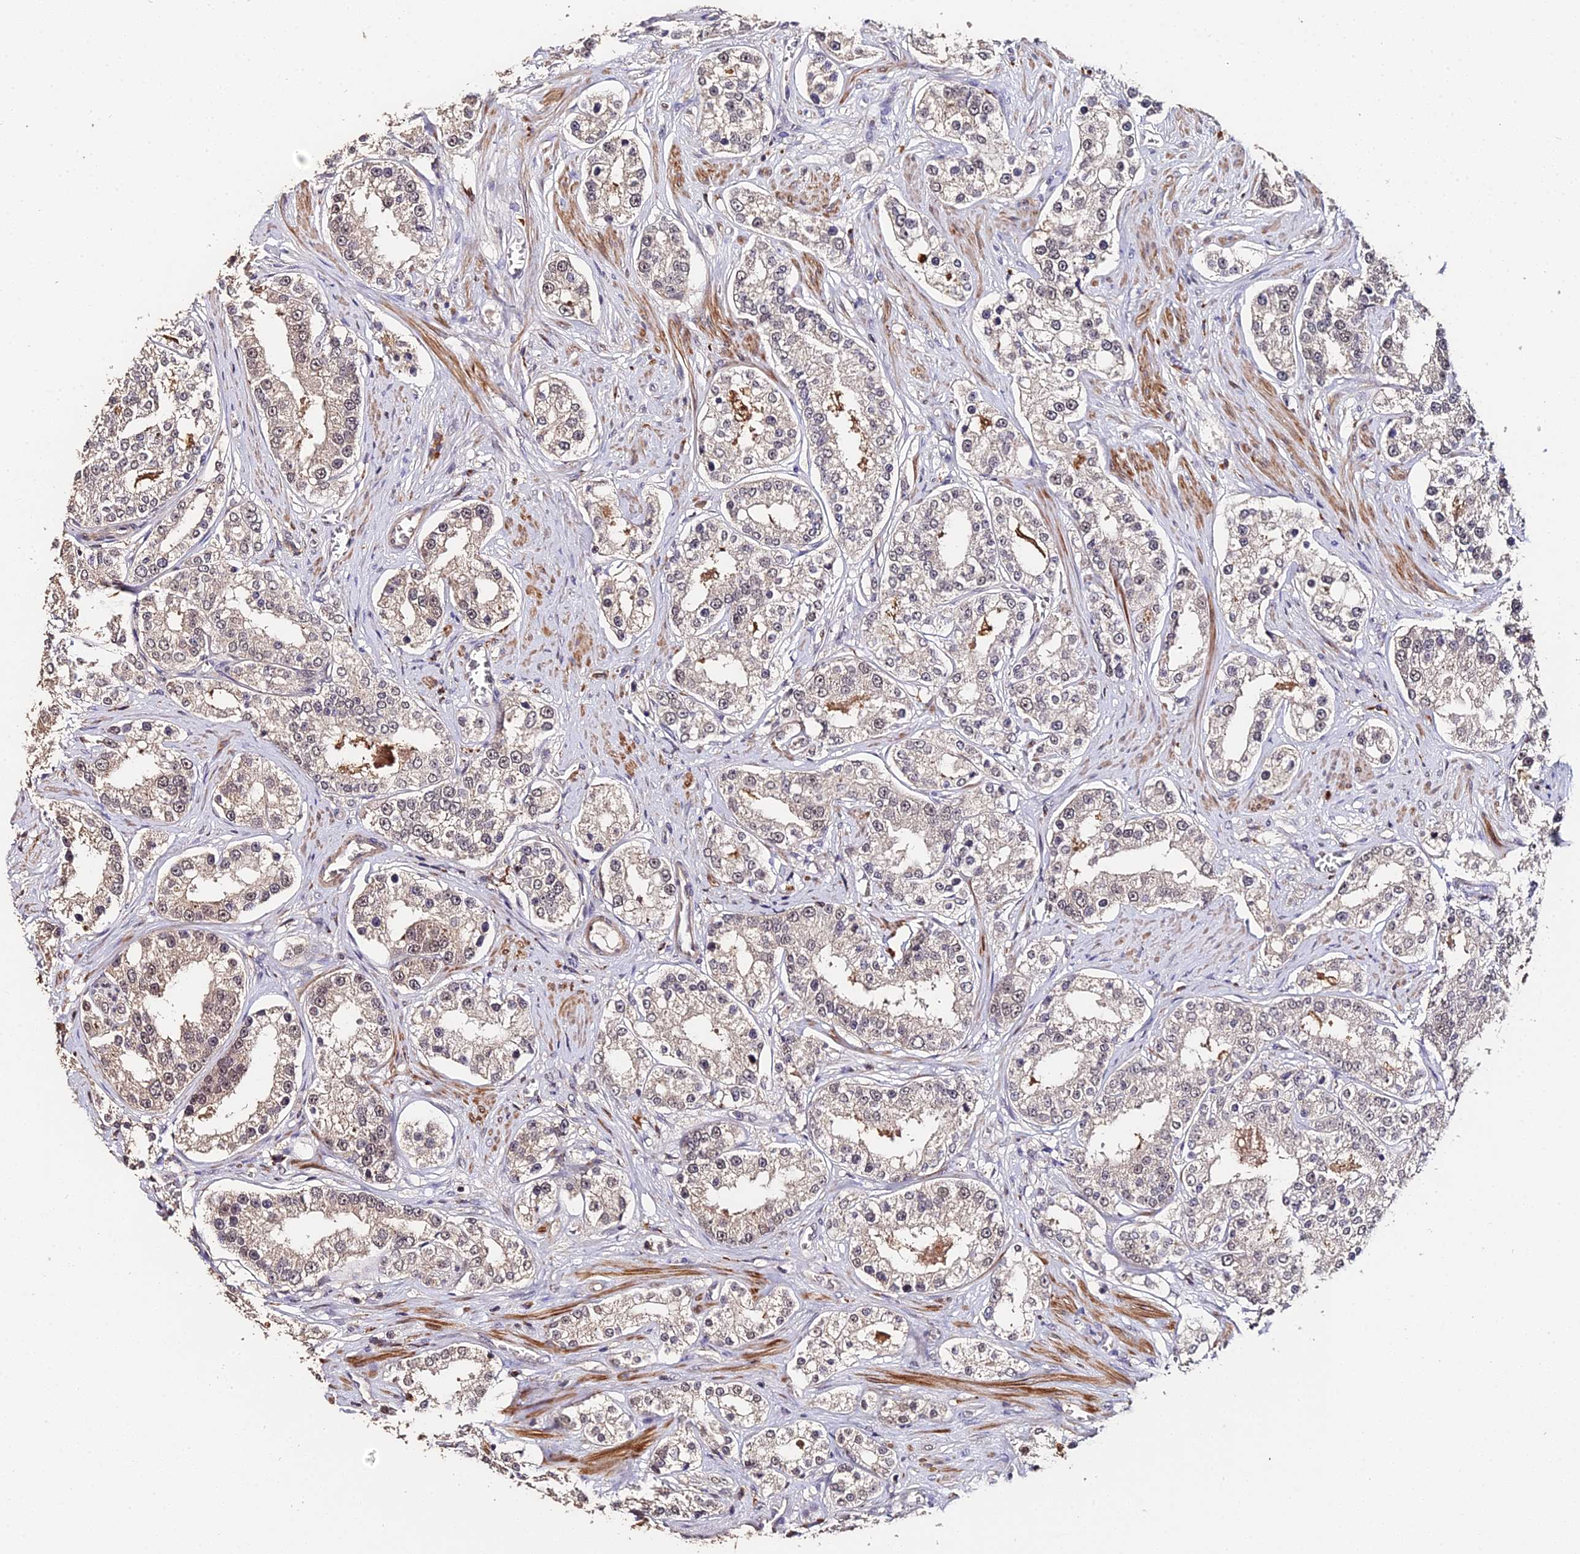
{"staining": {"intensity": "weak", "quantity": "25%-75%", "location": "cytoplasmic/membranous,nuclear"}, "tissue": "prostate cancer", "cell_type": "Tumor cells", "image_type": "cancer", "snomed": [{"axis": "morphology", "description": "Normal tissue, NOS"}, {"axis": "morphology", "description": "Adenocarcinoma, High grade"}, {"axis": "topography", "description": "Prostate"}], "caption": "This histopathology image reveals immunohistochemistry (IHC) staining of high-grade adenocarcinoma (prostate), with low weak cytoplasmic/membranous and nuclear staining in about 25%-75% of tumor cells.", "gene": "LSM5", "patient": {"sex": "male", "age": 83}}